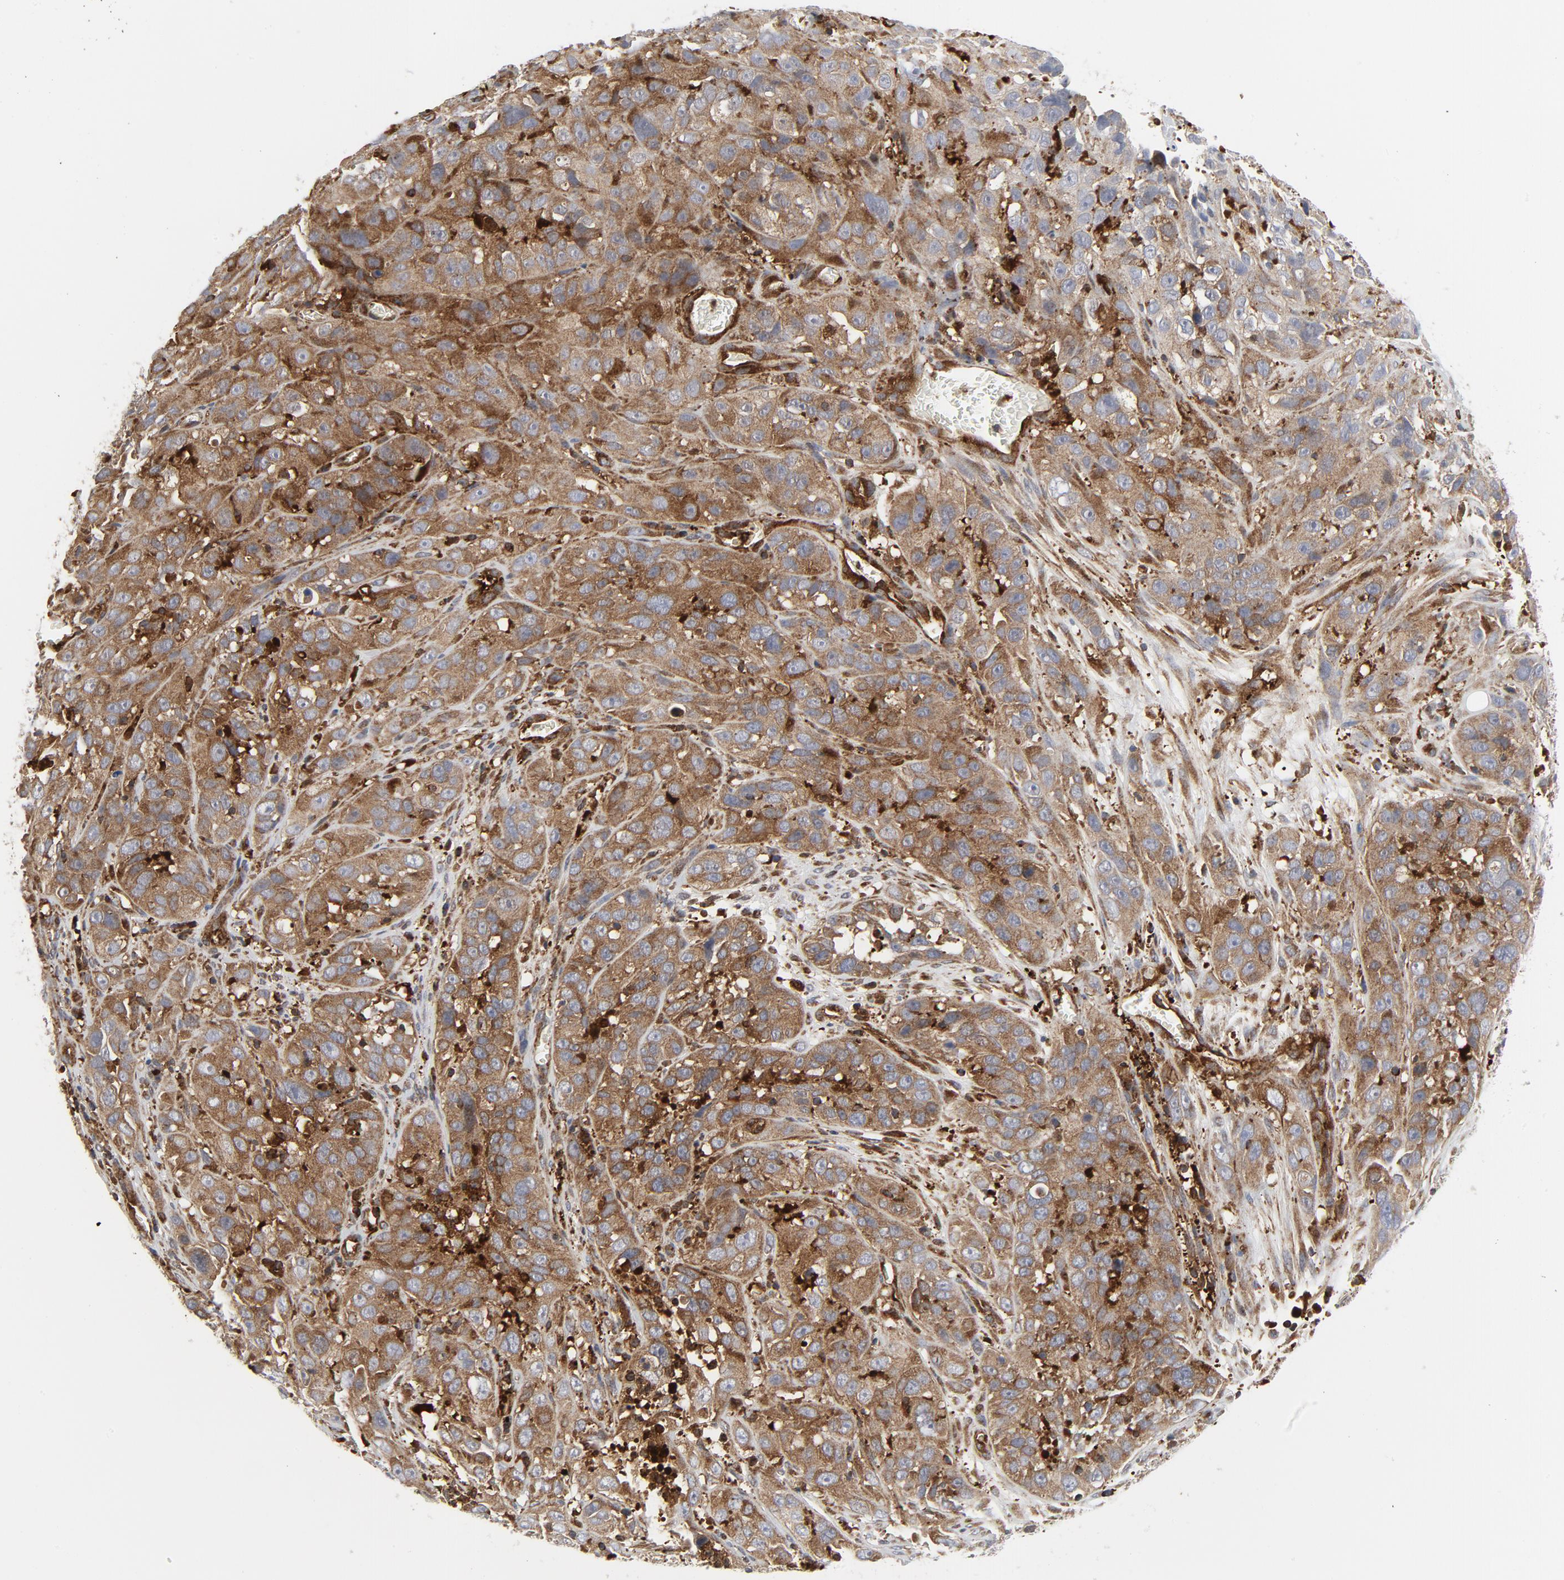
{"staining": {"intensity": "moderate", "quantity": ">75%", "location": "cytoplasmic/membranous"}, "tissue": "cervical cancer", "cell_type": "Tumor cells", "image_type": "cancer", "snomed": [{"axis": "morphology", "description": "Squamous cell carcinoma, NOS"}, {"axis": "topography", "description": "Cervix"}], "caption": "Immunohistochemical staining of cervical squamous cell carcinoma demonstrates medium levels of moderate cytoplasmic/membranous positivity in approximately >75% of tumor cells.", "gene": "YES1", "patient": {"sex": "female", "age": 32}}